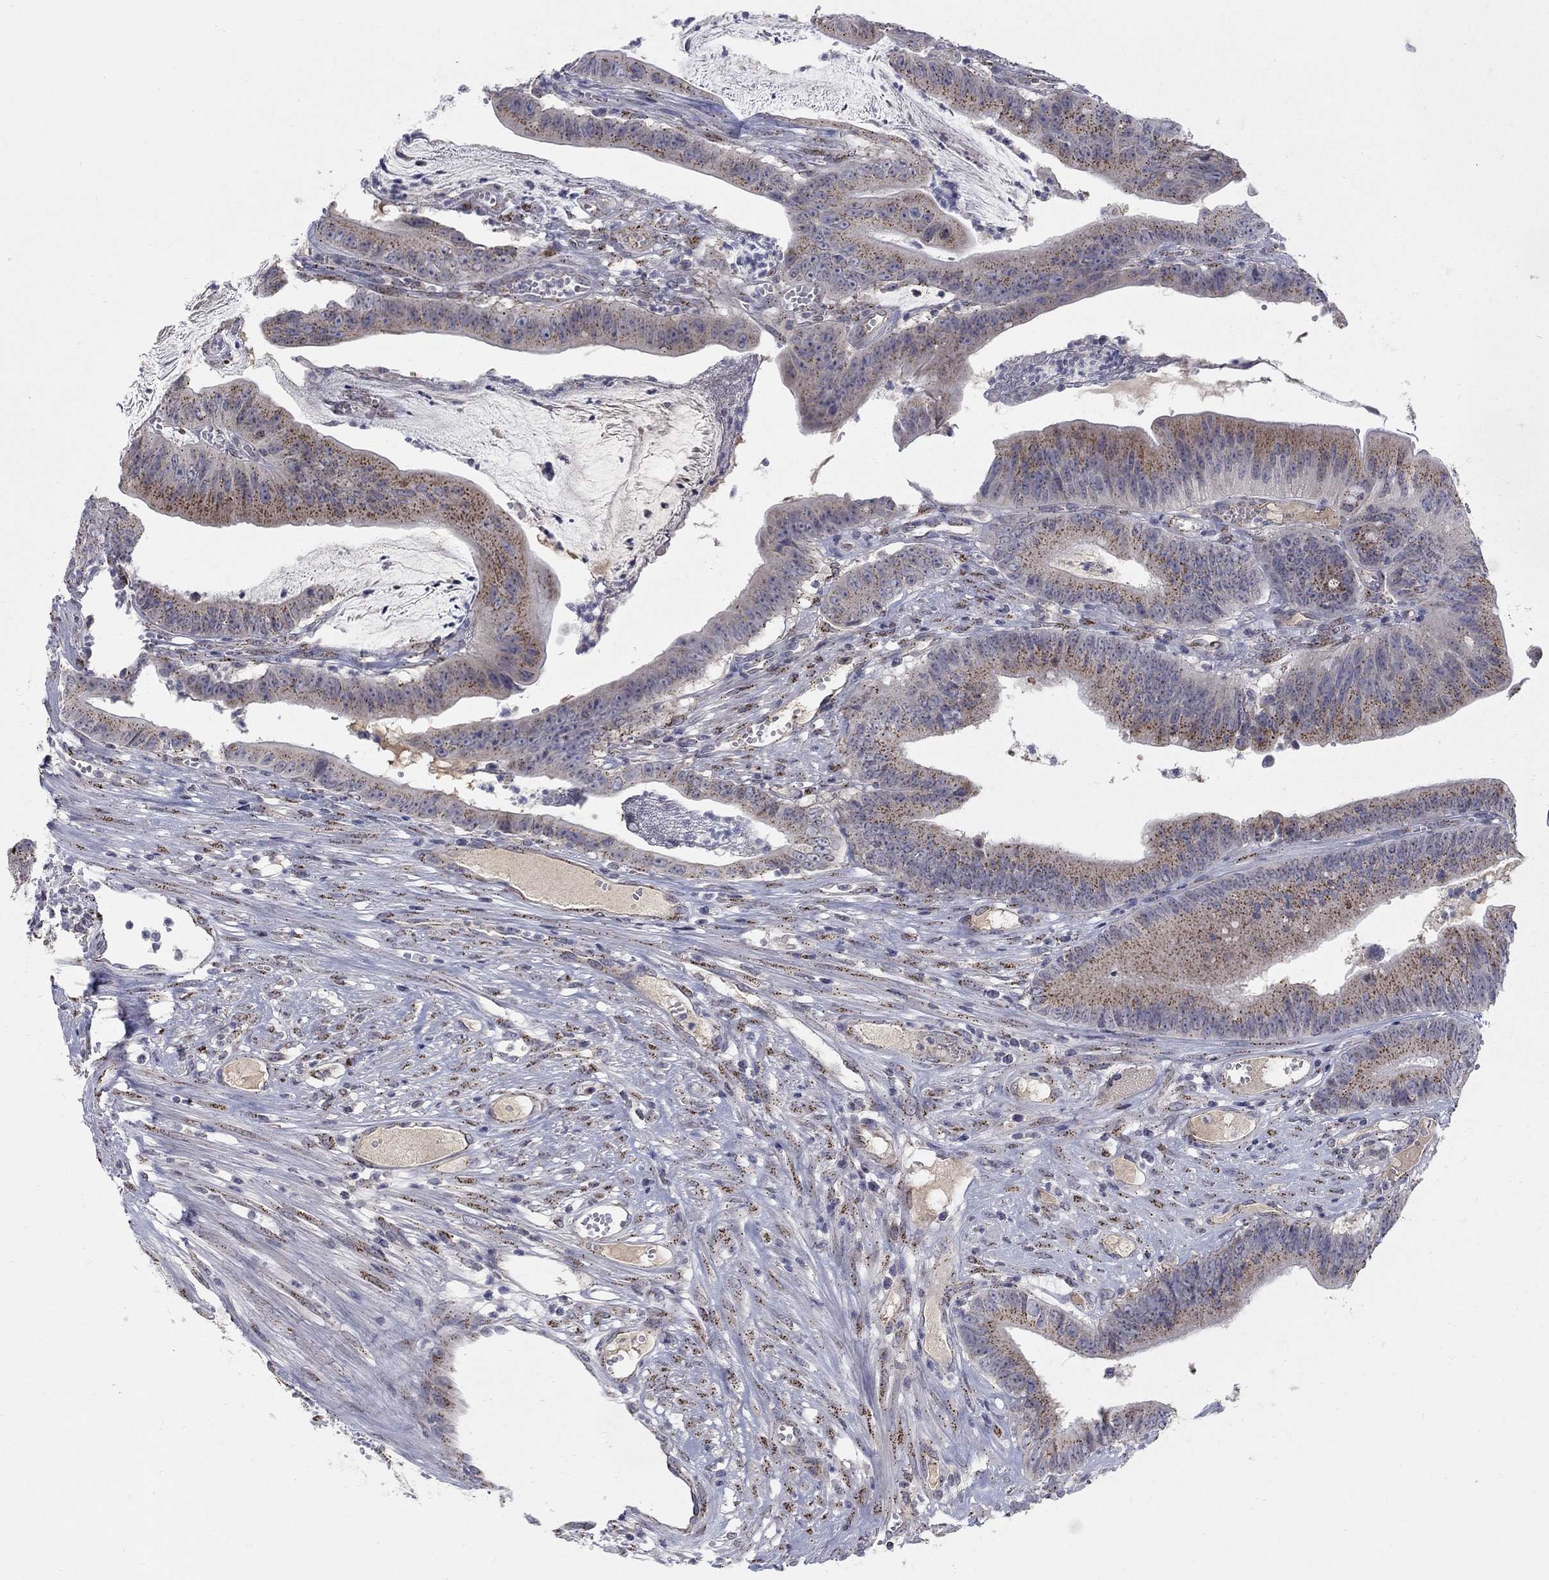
{"staining": {"intensity": "moderate", "quantity": "25%-75%", "location": "cytoplasmic/membranous"}, "tissue": "colorectal cancer", "cell_type": "Tumor cells", "image_type": "cancer", "snomed": [{"axis": "morphology", "description": "Adenocarcinoma, NOS"}, {"axis": "topography", "description": "Colon"}], "caption": "Adenocarcinoma (colorectal) stained with immunohistochemistry demonstrates moderate cytoplasmic/membranous staining in about 25%-75% of tumor cells. Immunohistochemistry (ihc) stains the protein in brown and the nuclei are stained blue.", "gene": "PANK3", "patient": {"sex": "female", "age": 69}}